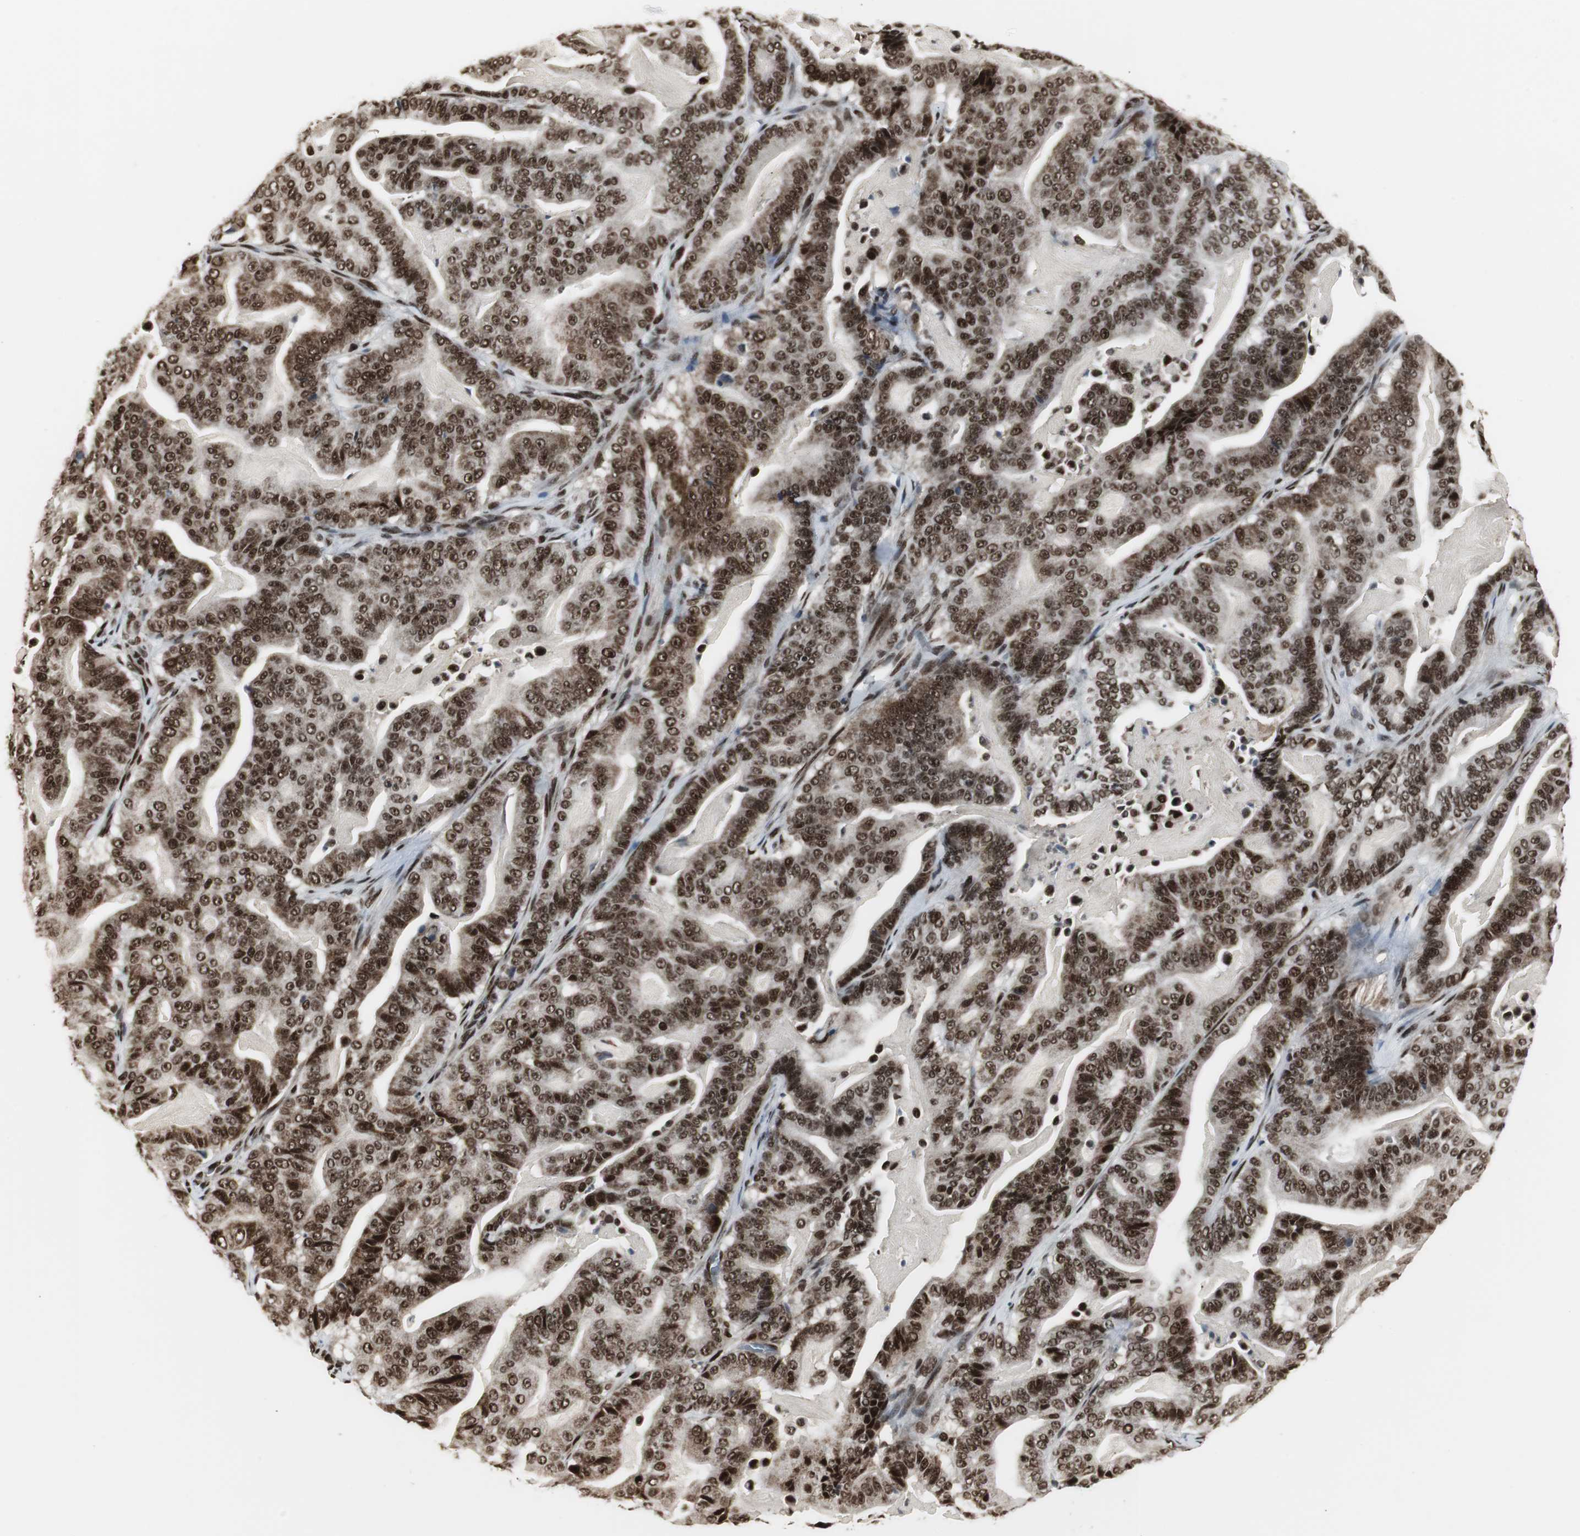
{"staining": {"intensity": "strong", "quantity": ">75%", "location": "cytoplasmic/membranous,nuclear"}, "tissue": "pancreatic cancer", "cell_type": "Tumor cells", "image_type": "cancer", "snomed": [{"axis": "morphology", "description": "Adenocarcinoma, NOS"}, {"axis": "topography", "description": "Pancreas"}], "caption": "Tumor cells display strong cytoplasmic/membranous and nuclear expression in about >75% of cells in pancreatic cancer. Ihc stains the protein of interest in brown and the nuclei are stained blue.", "gene": "PARN", "patient": {"sex": "male", "age": 63}}